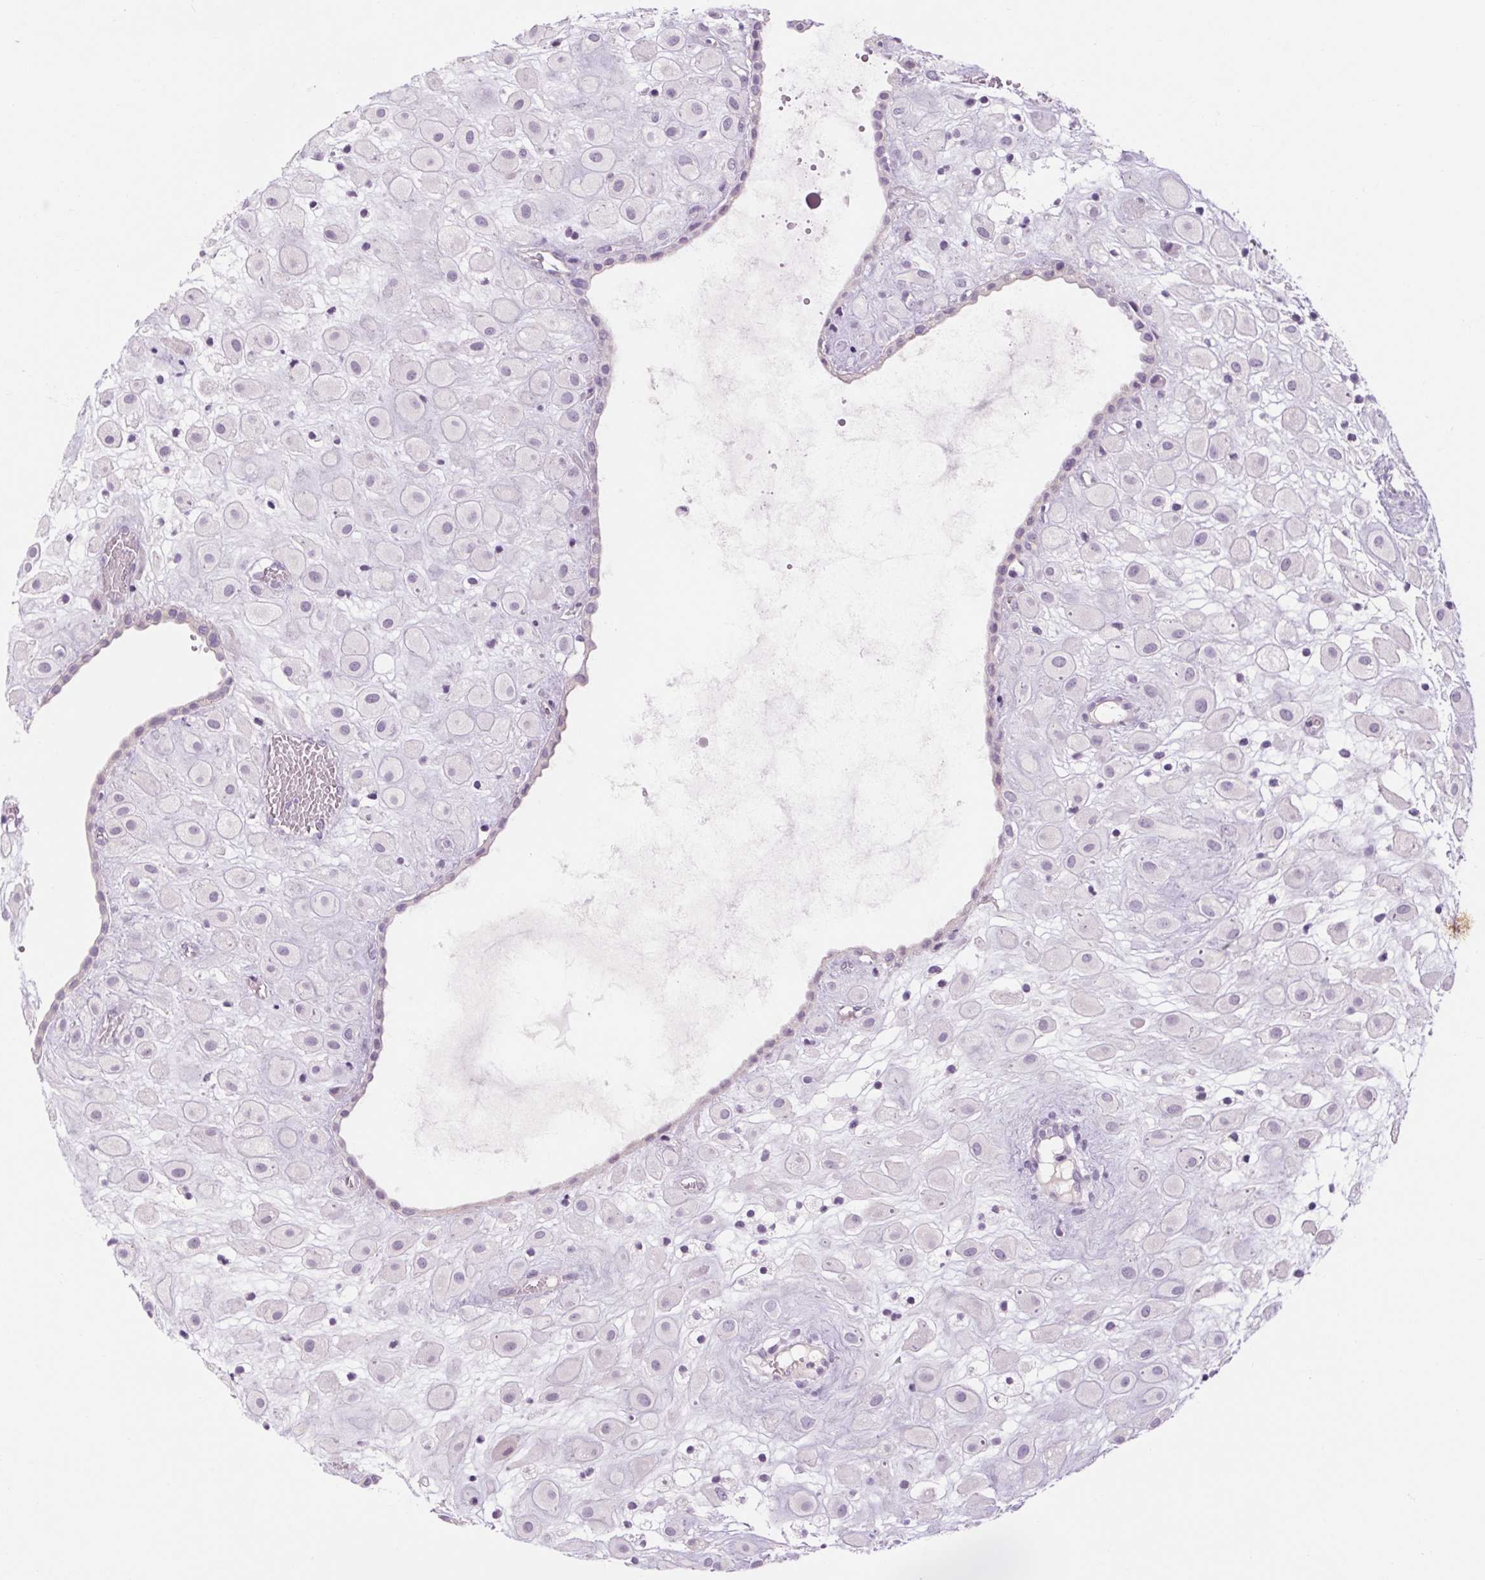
{"staining": {"intensity": "negative", "quantity": "none", "location": "none"}, "tissue": "placenta", "cell_type": "Decidual cells", "image_type": "normal", "snomed": [{"axis": "morphology", "description": "Normal tissue, NOS"}, {"axis": "topography", "description": "Placenta"}], "caption": "Placenta stained for a protein using immunohistochemistry (IHC) shows no expression decidual cells.", "gene": "RPTN", "patient": {"sex": "female", "age": 24}}